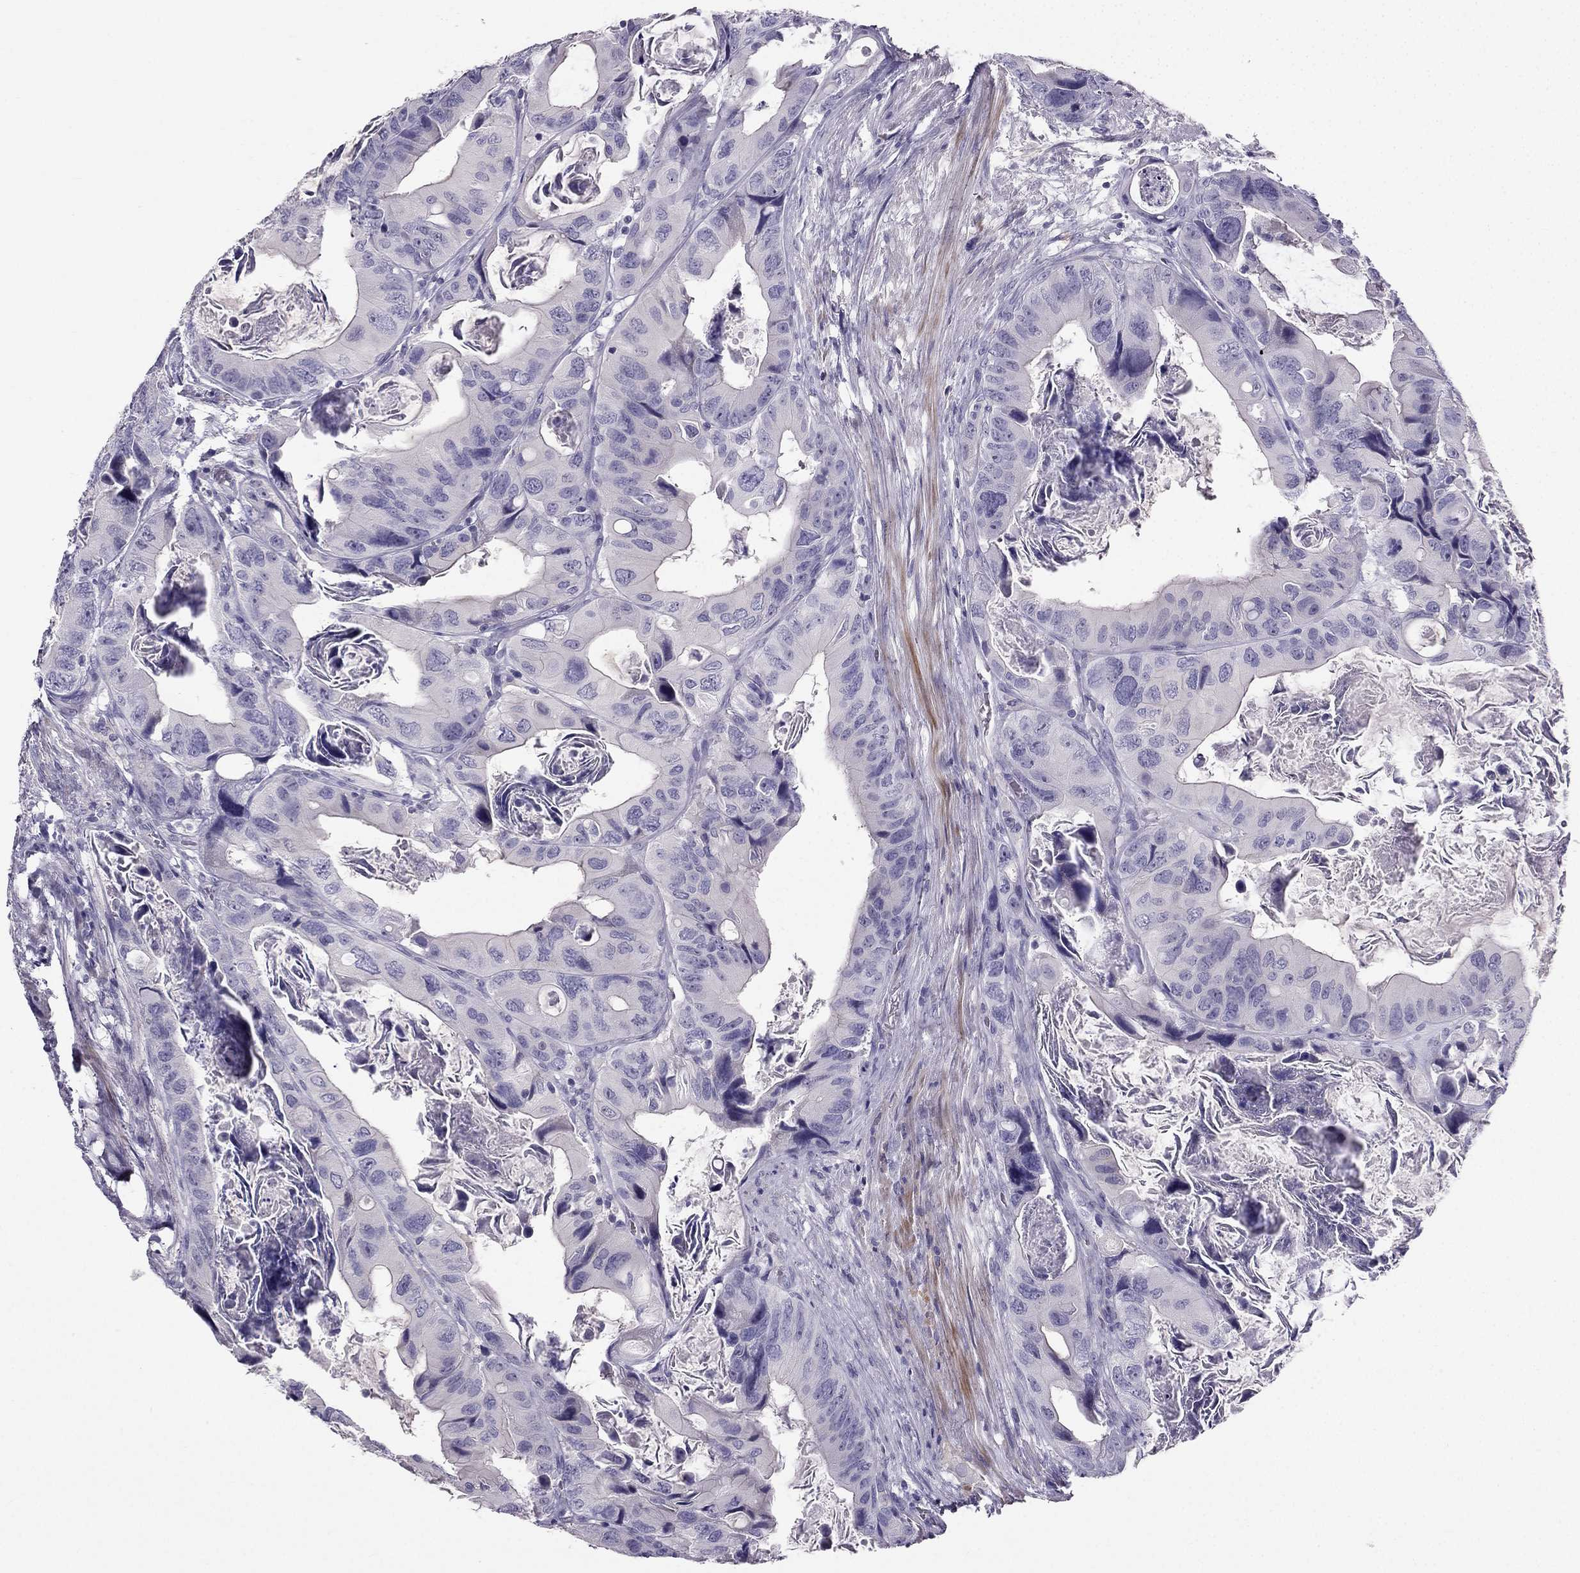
{"staining": {"intensity": "negative", "quantity": "none", "location": "none"}, "tissue": "colorectal cancer", "cell_type": "Tumor cells", "image_type": "cancer", "snomed": [{"axis": "morphology", "description": "Adenocarcinoma, NOS"}, {"axis": "topography", "description": "Rectum"}], "caption": "Colorectal cancer (adenocarcinoma) was stained to show a protein in brown. There is no significant expression in tumor cells.", "gene": "LMTK3", "patient": {"sex": "male", "age": 64}}